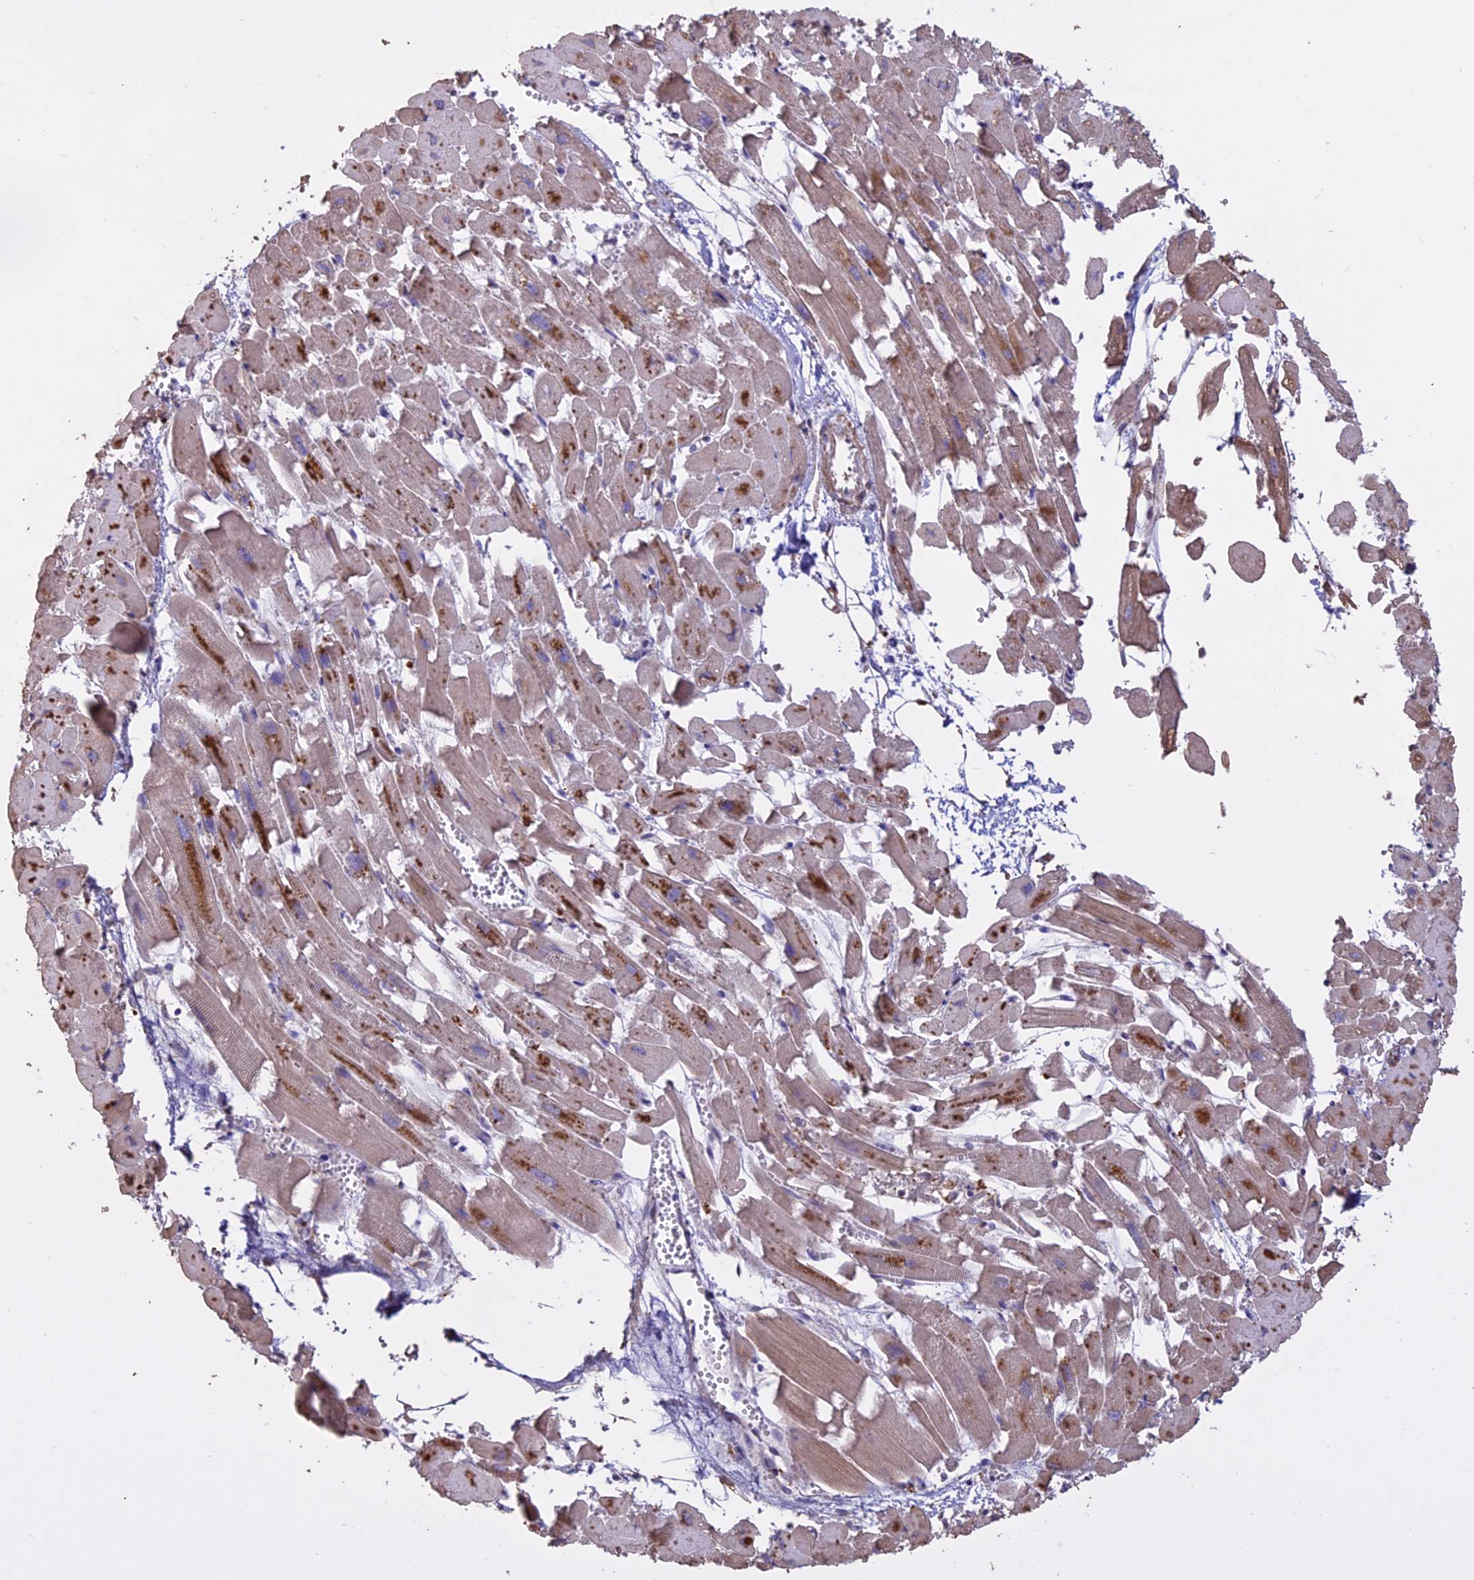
{"staining": {"intensity": "moderate", "quantity": "25%-75%", "location": "cytoplasmic/membranous"}, "tissue": "heart muscle", "cell_type": "Cardiomyocytes", "image_type": "normal", "snomed": [{"axis": "morphology", "description": "Normal tissue, NOS"}, {"axis": "topography", "description": "Heart"}], "caption": "IHC micrograph of normal human heart muscle stained for a protein (brown), which displays medium levels of moderate cytoplasmic/membranous positivity in approximately 25%-75% of cardiomyocytes.", "gene": "CCDC148", "patient": {"sex": "female", "age": 64}}